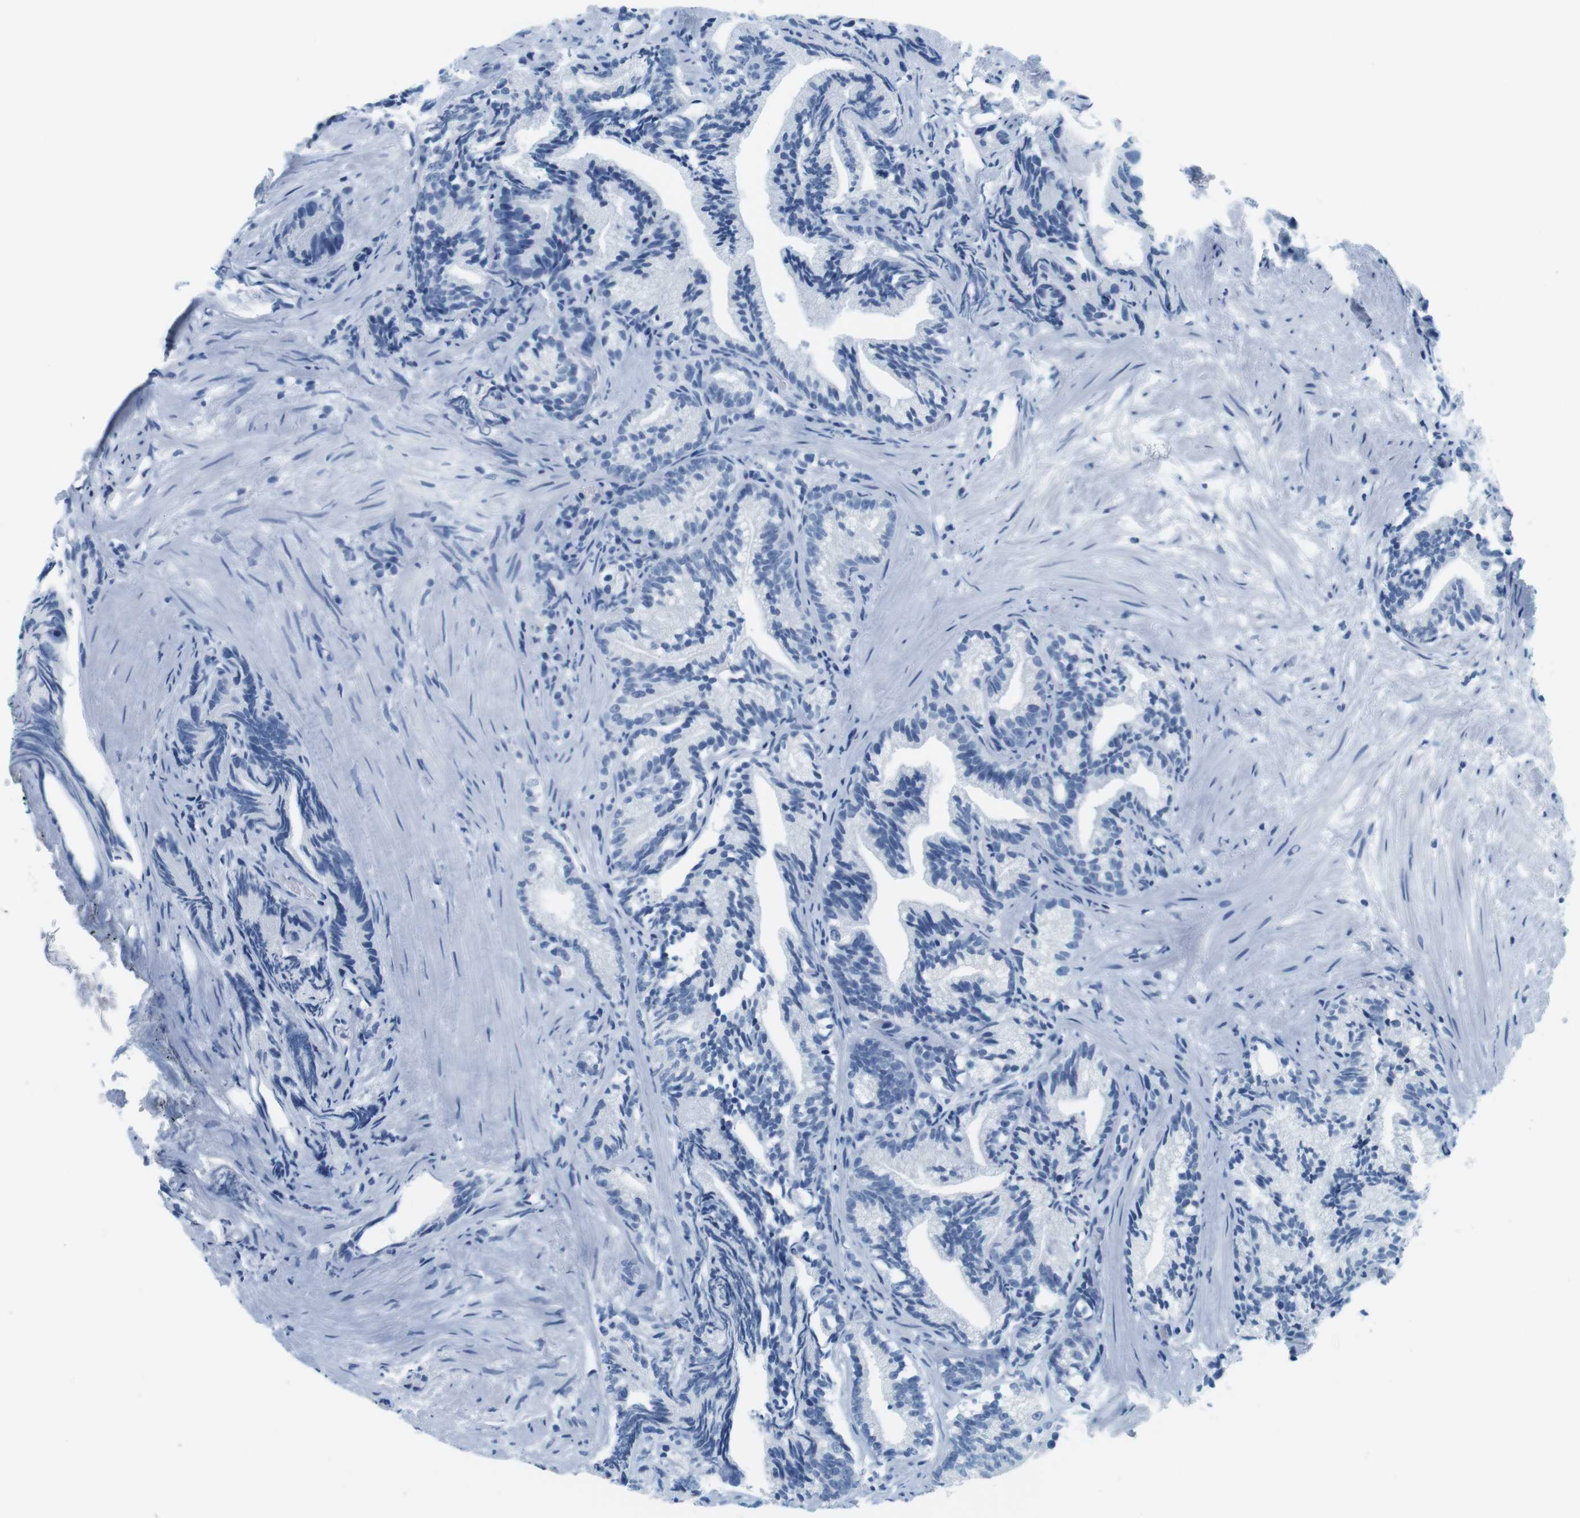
{"staining": {"intensity": "negative", "quantity": "none", "location": "none"}, "tissue": "prostate cancer", "cell_type": "Tumor cells", "image_type": "cancer", "snomed": [{"axis": "morphology", "description": "Adenocarcinoma, Low grade"}, {"axis": "topography", "description": "Prostate"}], "caption": "Immunohistochemical staining of human prostate cancer reveals no significant positivity in tumor cells. The staining is performed using DAB (3,3'-diaminobenzidine) brown chromogen with nuclei counter-stained in using hematoxylin.", "gene": "CYP2C9", "patient": {"sex": "male", "age": 89}}